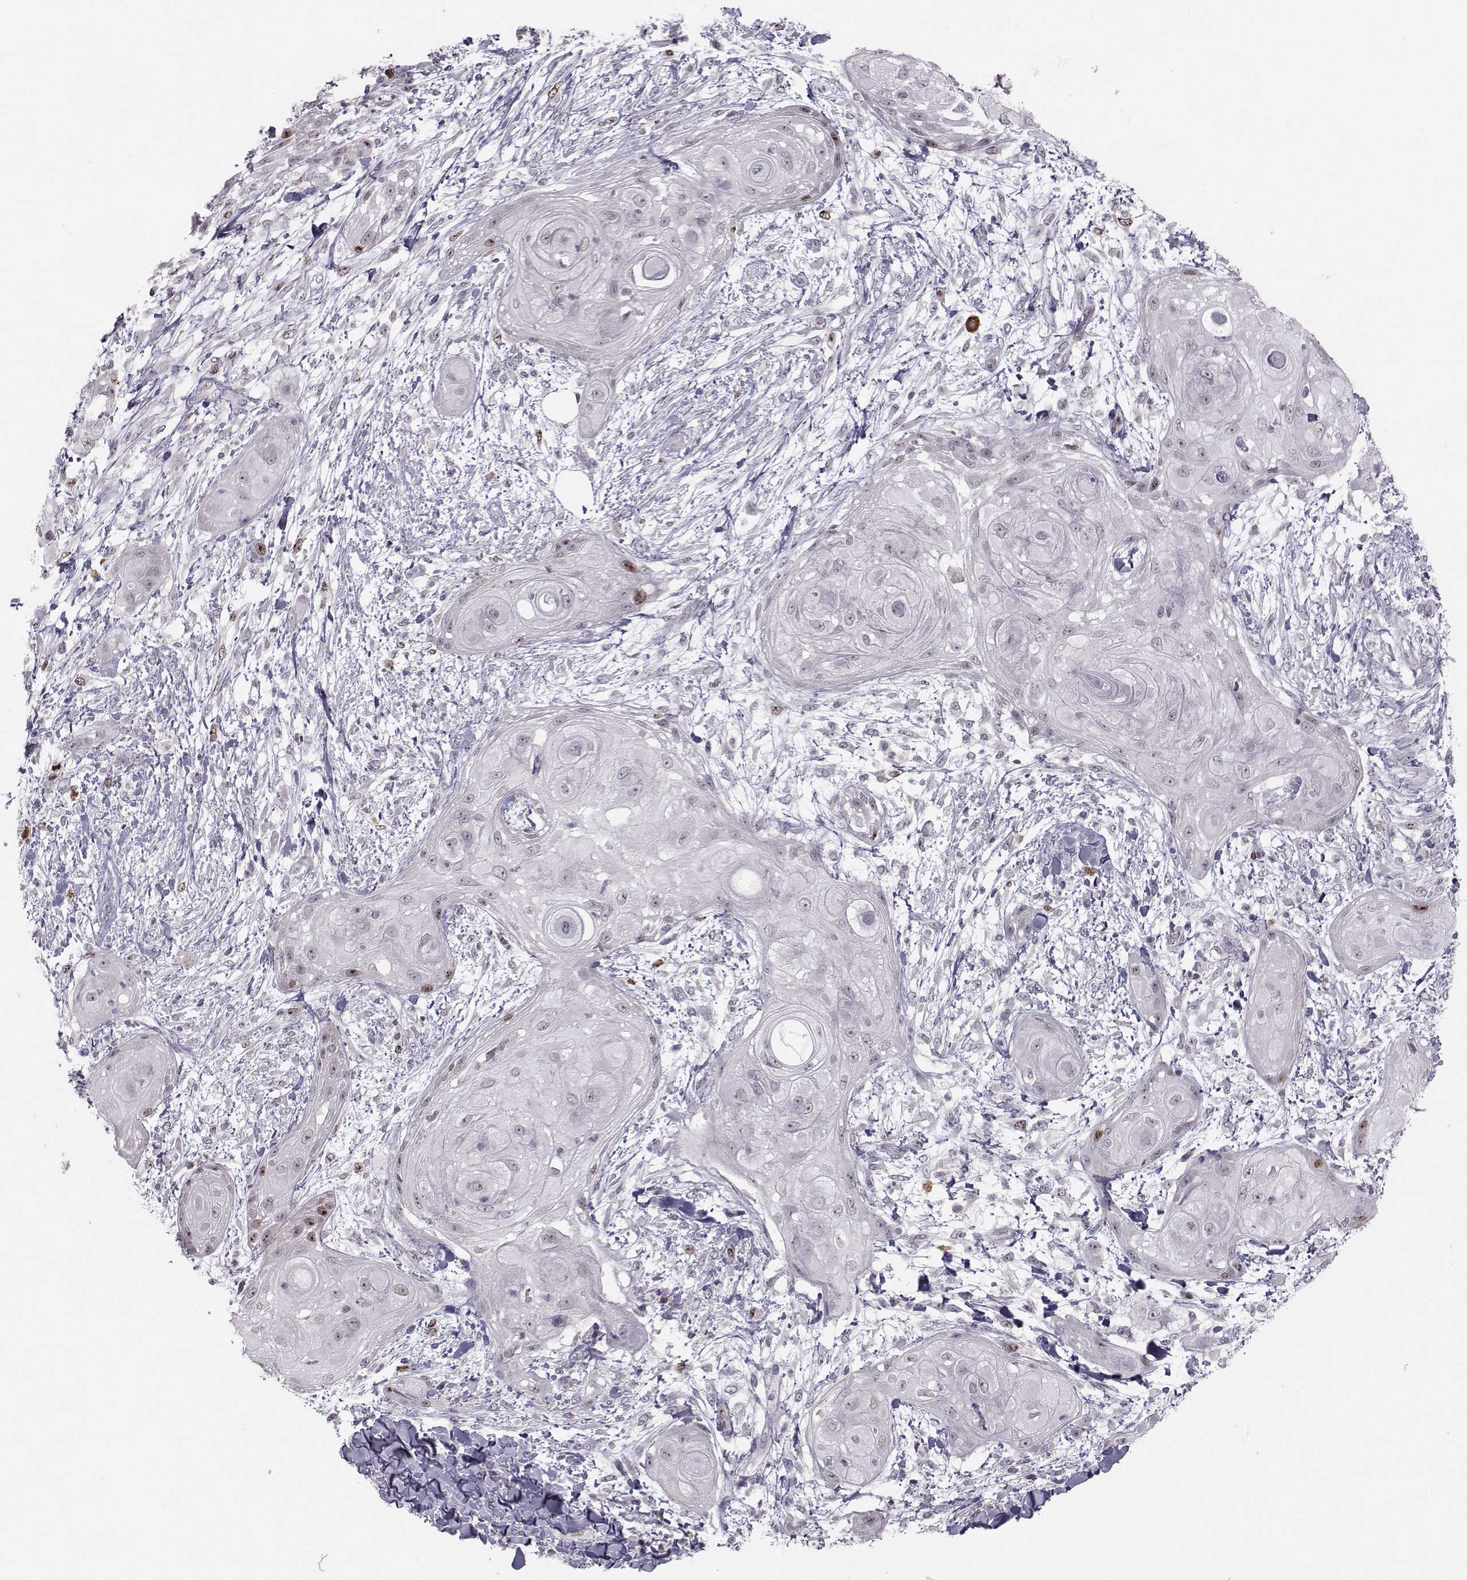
{"staining": {"intensity": "moderate", "quantity": "<25%", "location": "nuclear"}, "tissue": "skin cancer", "cell_type": "Tumor cells", "image_type": "cancer", "snomed": [{"axis": "morphology", "description": "Squamous cell carcinoma, NOS"}, {"axis": "topography", "description": "Skin"}], "caption": "A high-resolution photomicrograph shows IHC staining of skin cancer (squamous cell carcinoma), which exhibits moderate nuclear positivity in about <25% of tumor cells.", "gene": "LRP8", "patient": {"sex": "male", "age": 62}}